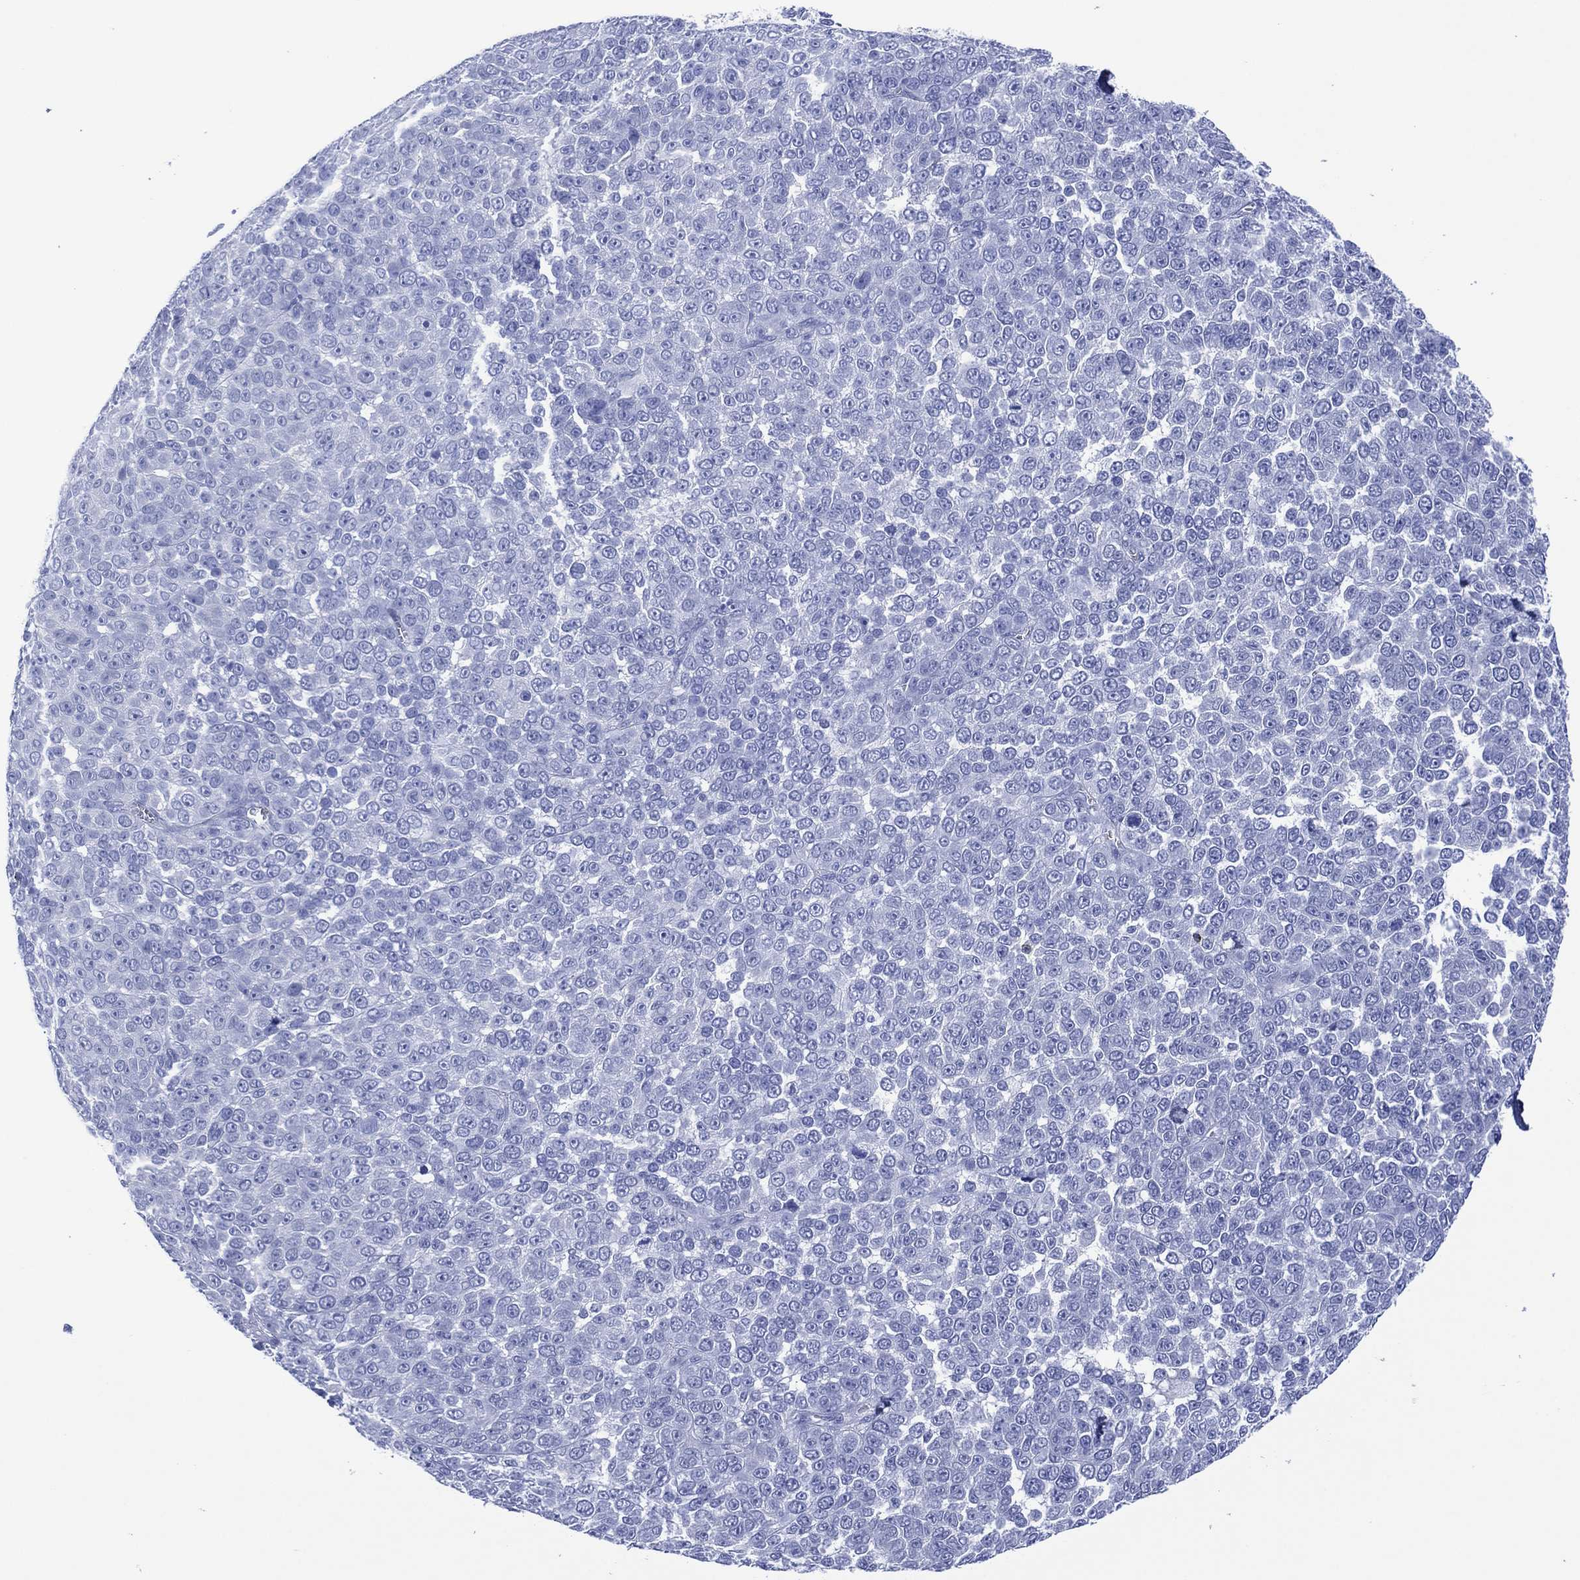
{"staining": {"intensity": "negative", "quantity": "none", "location": "none"}, "tissue": "melanoma", "cell_type": "Tumor cells", "image_type": "cancer", "snomed": [{"axis": "morphology", "description": "Malignant melanoma, NOS"}, {"axis": "topography", "description": "Skin"}], "caption": "This image is of melanoma stained with immunohistochemistry to label a protein in brown with the nuclei are counter-stained blue. There is no expression in tumor cells.", "gene": "DPP4", "patient": {"sex": "female", "age": 95}}